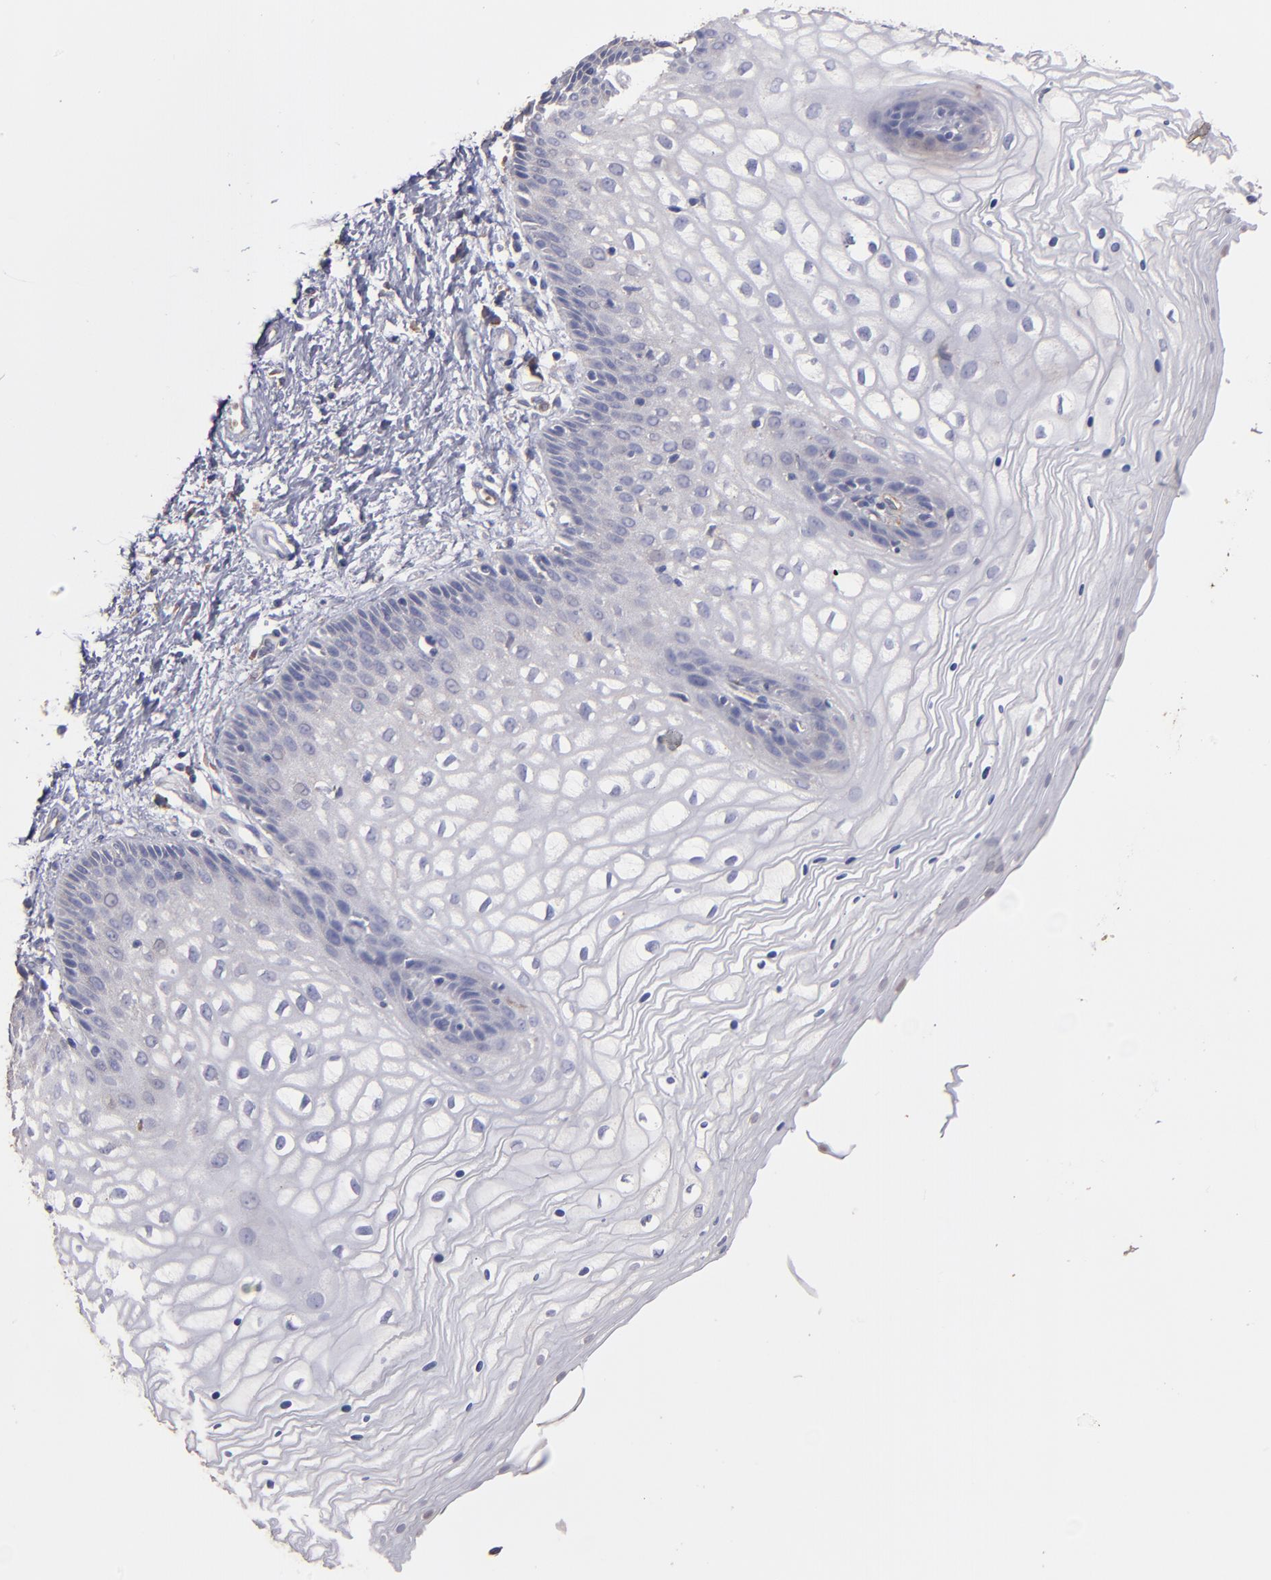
{"staining": {"intensity": "negative", "quantity": "none", "location": "none"}, "tissue": "vagina", "cell_type": "Squamous epithelial cells", "image_type": "normal", "snomed": [{"axis": "morphology", "description": "Normal tissue, NOS"}, {"axis": "topography", "description": "Vagina"}], "caption": "There is no significant expression in squamous epithelial cells of vagina. The staining is performed using DAB brown chromogen with nuclei counter-stained in using hematoxylin.", "gene": "NFKBIE", "patient": {"sex": "female", "age": 34}}